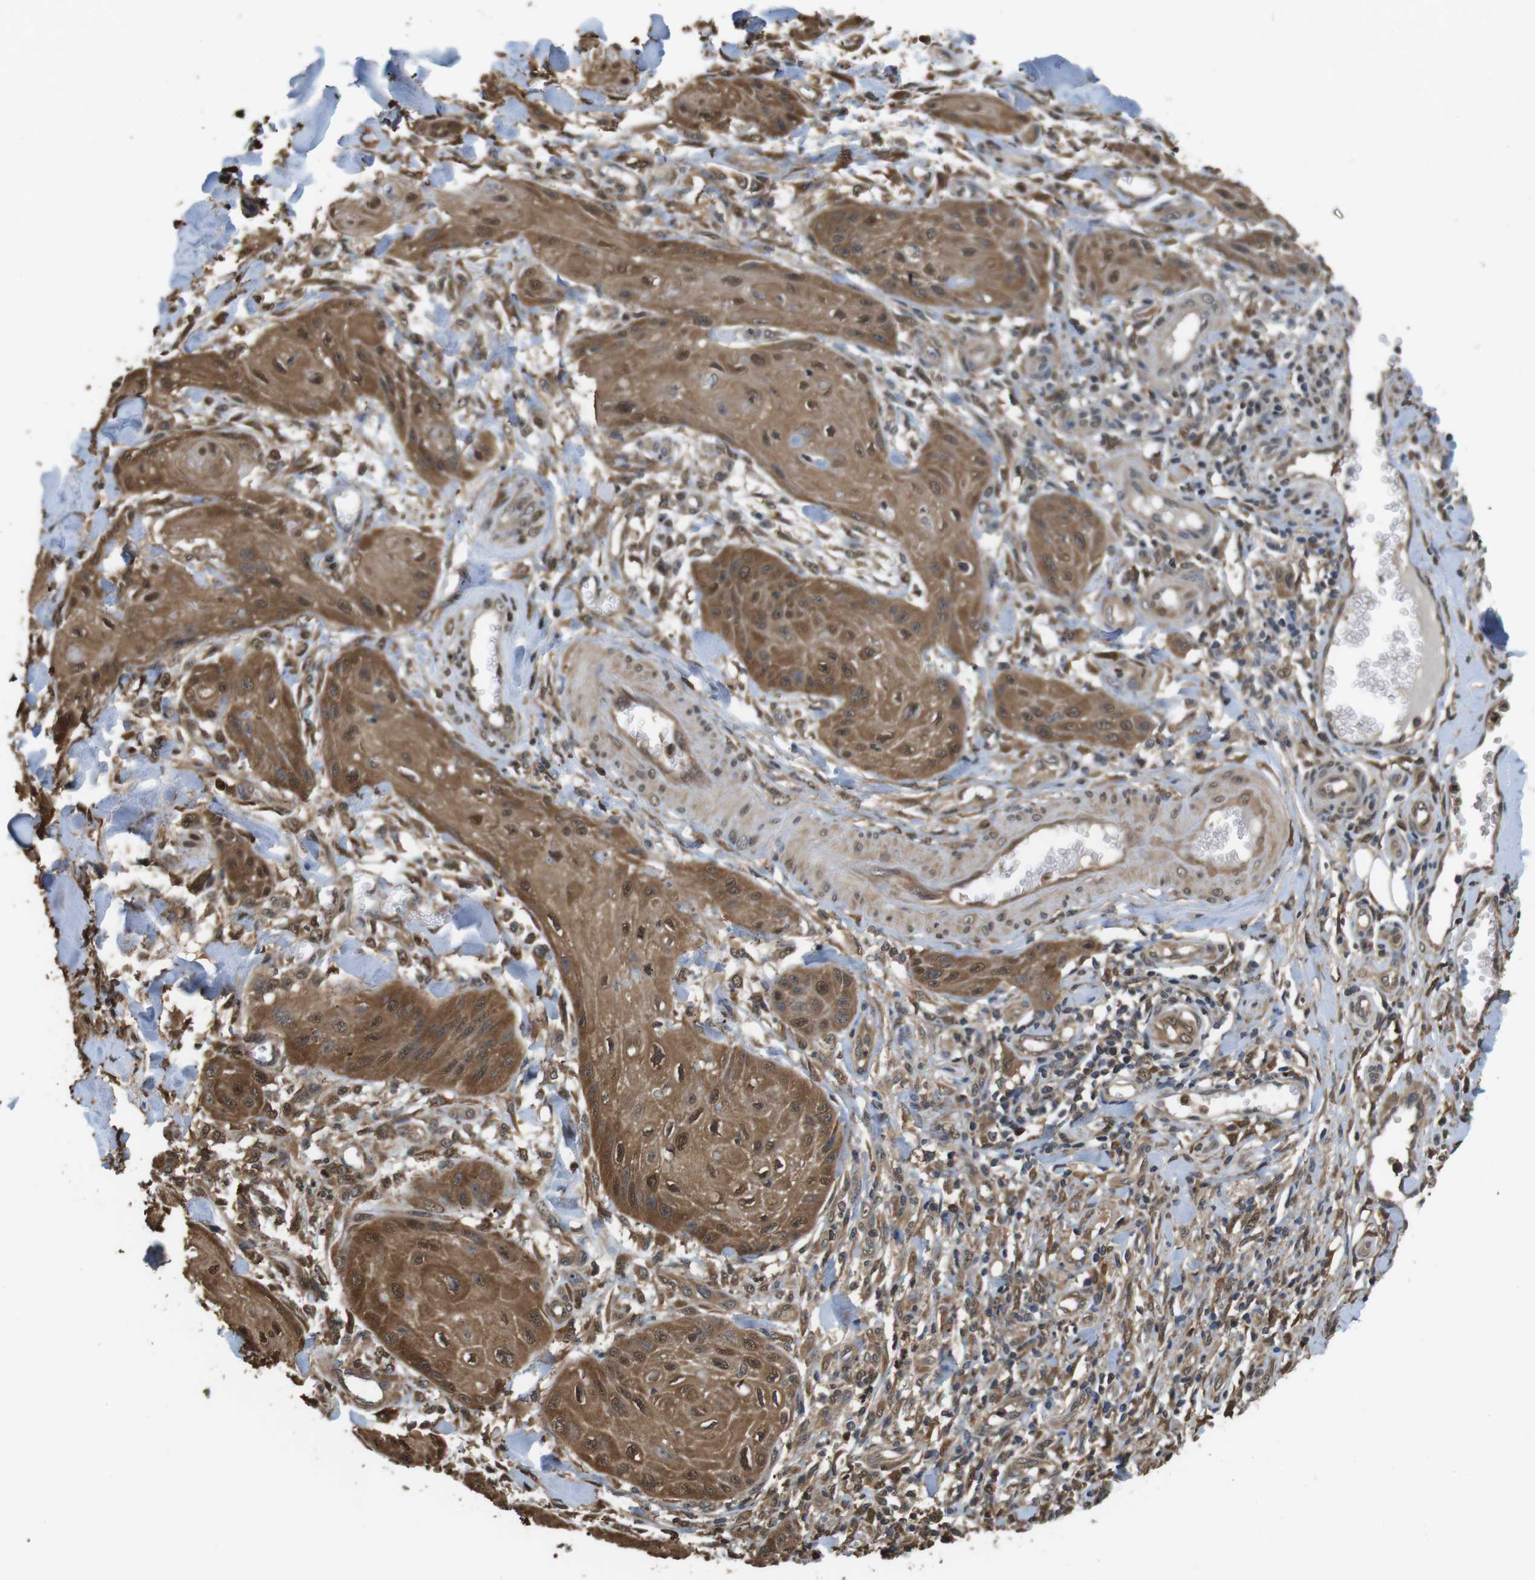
{"staining": {"intensity": "moderate", "quantity": ">75%", "location": "cytoplasmic/membranous,nuclear"}, "tissue": "skin cancer", "cell_type": "Tumor cells", "image_type": "cancer", "snomed": [{"axis": "morphology", "description": "Squamous cell carcinoma, NOS"}, {"axis": "topography", "description": "Skin"}], "caption": "Skin cancer (squamous cell carcinoma) tissue displays moderate cytoplasmic/membranous and nuclear staining in about >75% of tumor cells", "gene": "LDHA", "patient": {"sex": "male", "age": 74}}